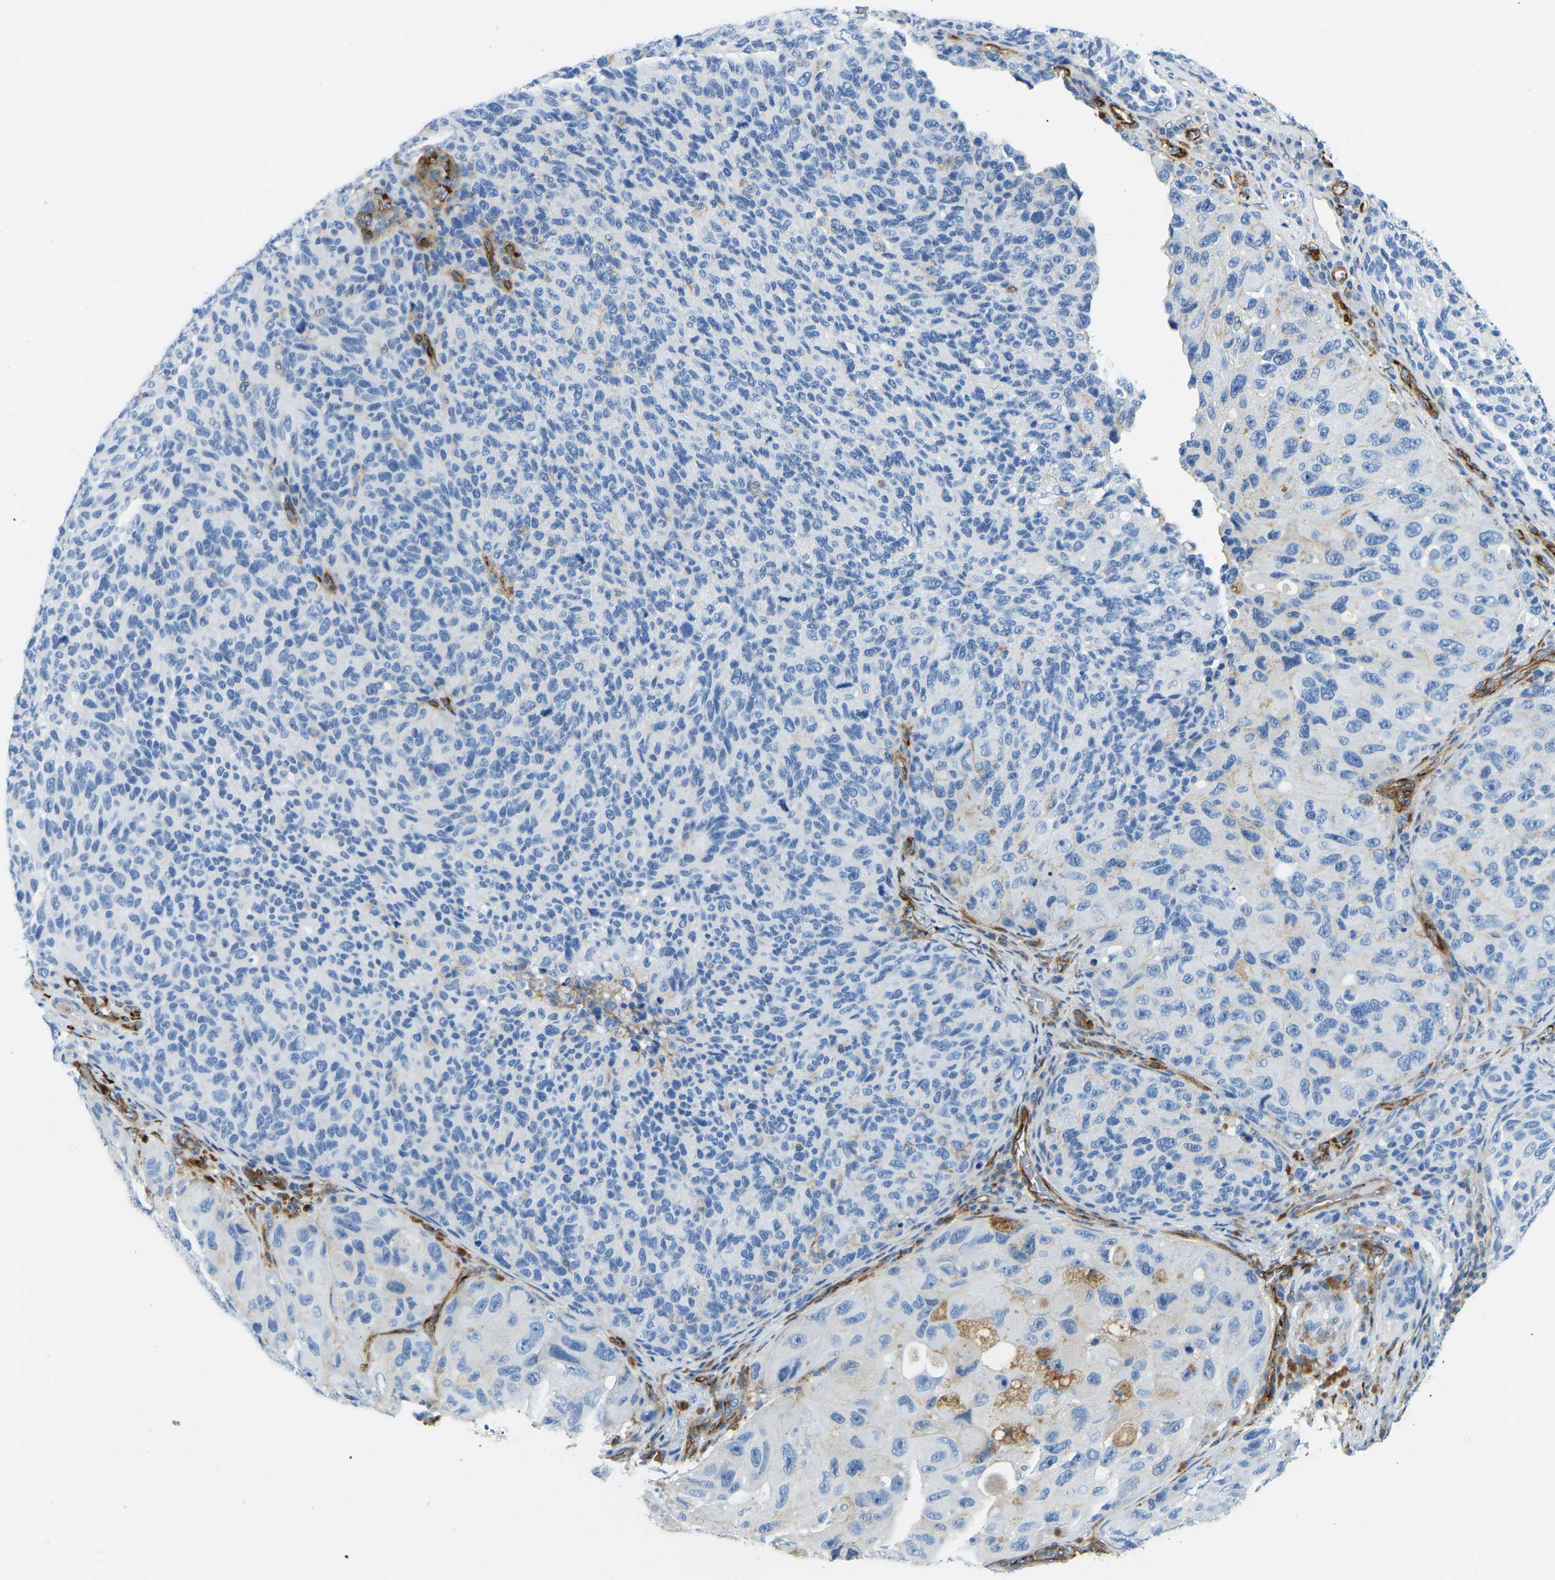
{"staining": {"intensity": "negative", "quantity": "none", "location": "none"}, "tissue": "melanoma", "cell_type": "Tumor cells", "image_type": "cancer", "snomed": [{"axis": "morphology", "description": "Malignant melanoma, NOS"}, {"axis": "topography", "description": "Skin"}], "caption": "IHC photomicrograph of malignant melanoma stained for a protein (brown), which reveals no positivity in tumor cells.", "gene": "COL15A1", "patient": {"sex": "female", "age": 73}}